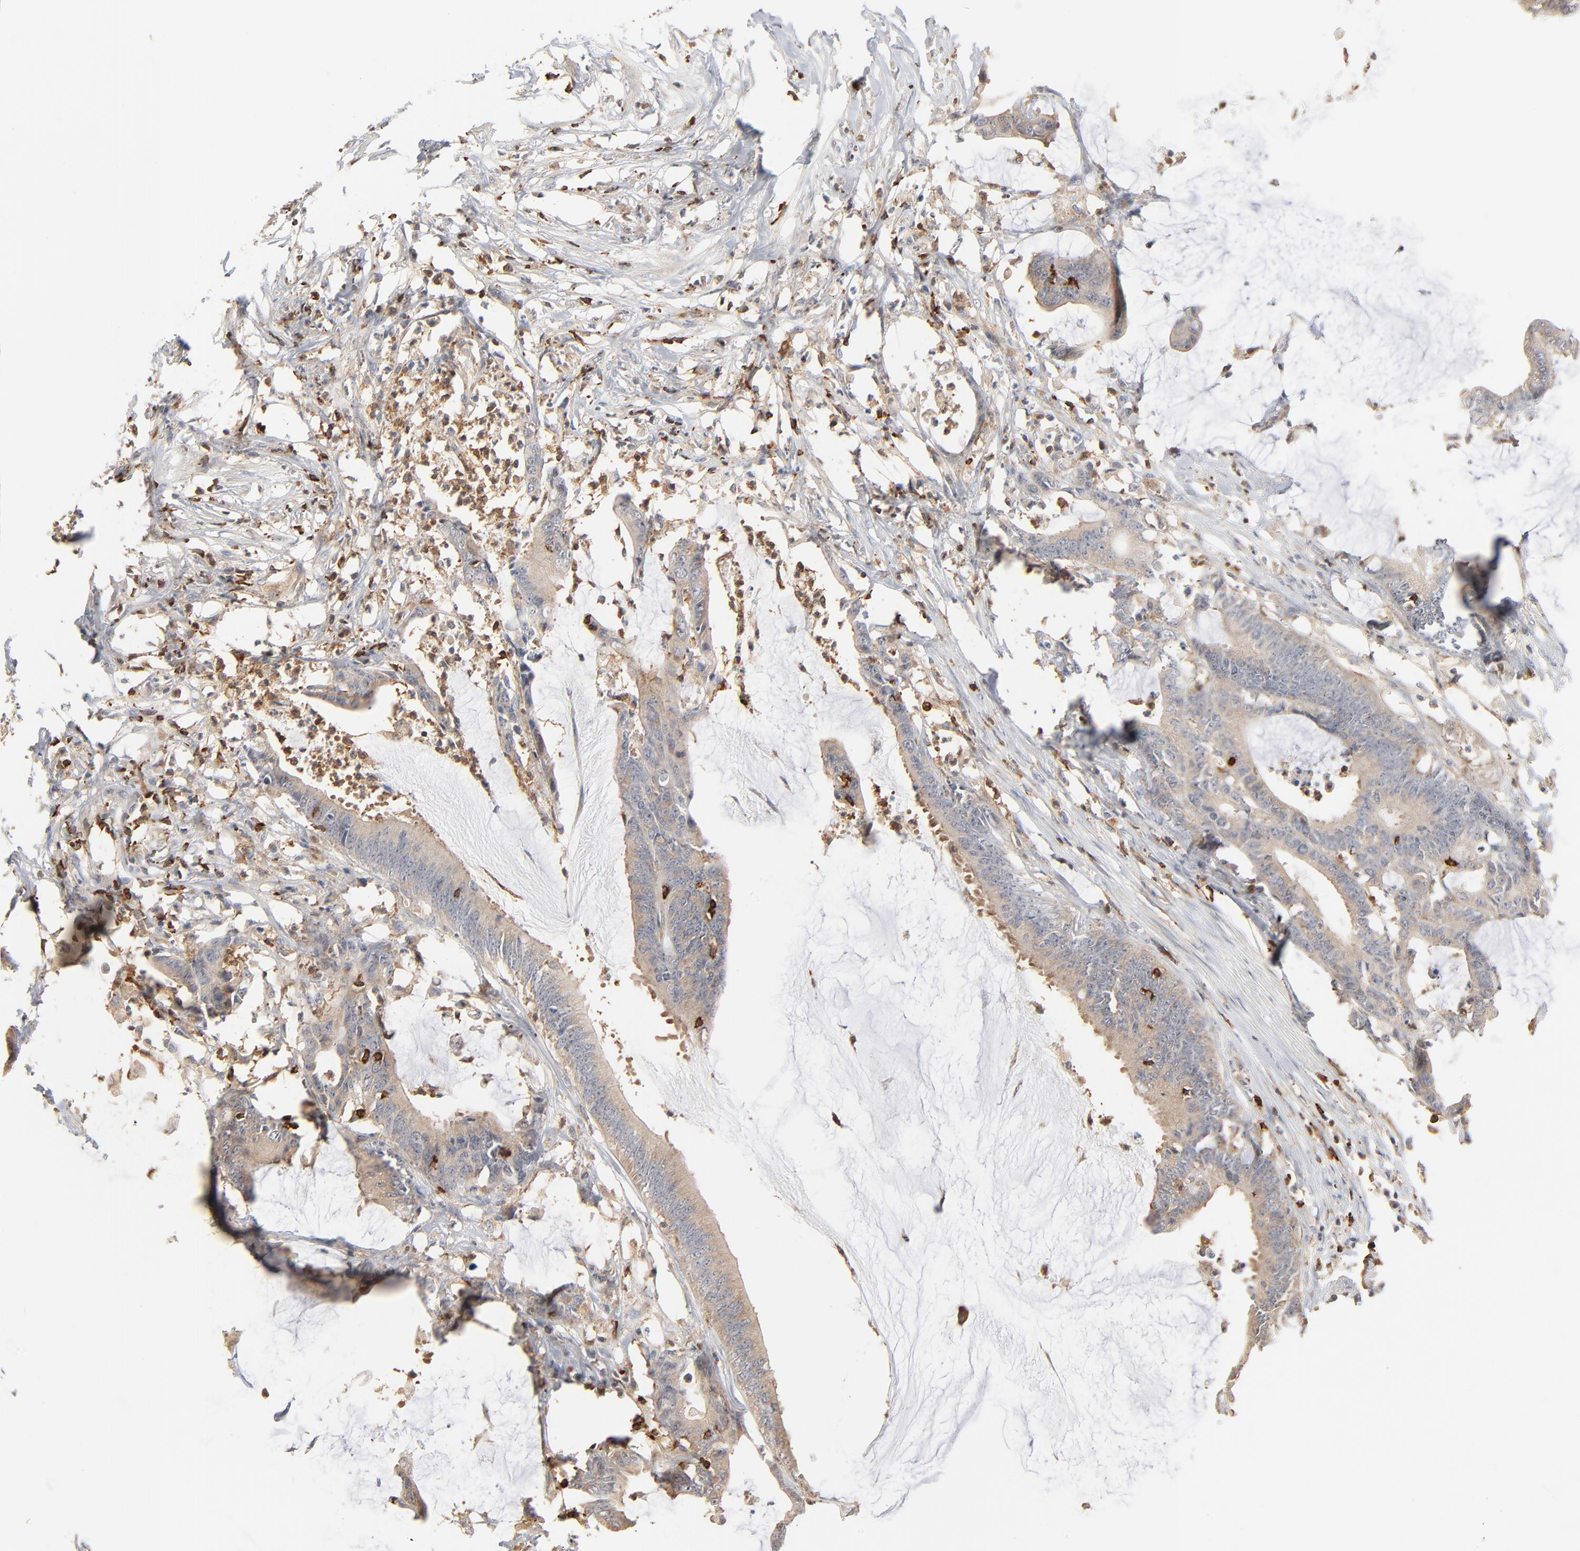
{"staining": {"intensity": "weak", "quantity": ">75%", "location": "cytoplasmic/membranous"}, "tissue": "colorectal cancer", "cell_type": "Tumor cells", "image_type": "cancer", "snomed": [{"axis": "morphology", "description": "Adenocarcinoma, NOS"}, {"axis": "topography", "description": "Rectum"}], "caption": "IHC photomicrograph of neoplastic tissue: colorectal adenocarcinoma stained using immunohistochemistry shows low levels of weak protein expression localized specifically in the cytoplasmic/membranous of tumor cells, appearing as a cytoplasmic/membranous brown color.", "gene": "SH3KBP1", "patient": {"sex": "female", "age": 66}}